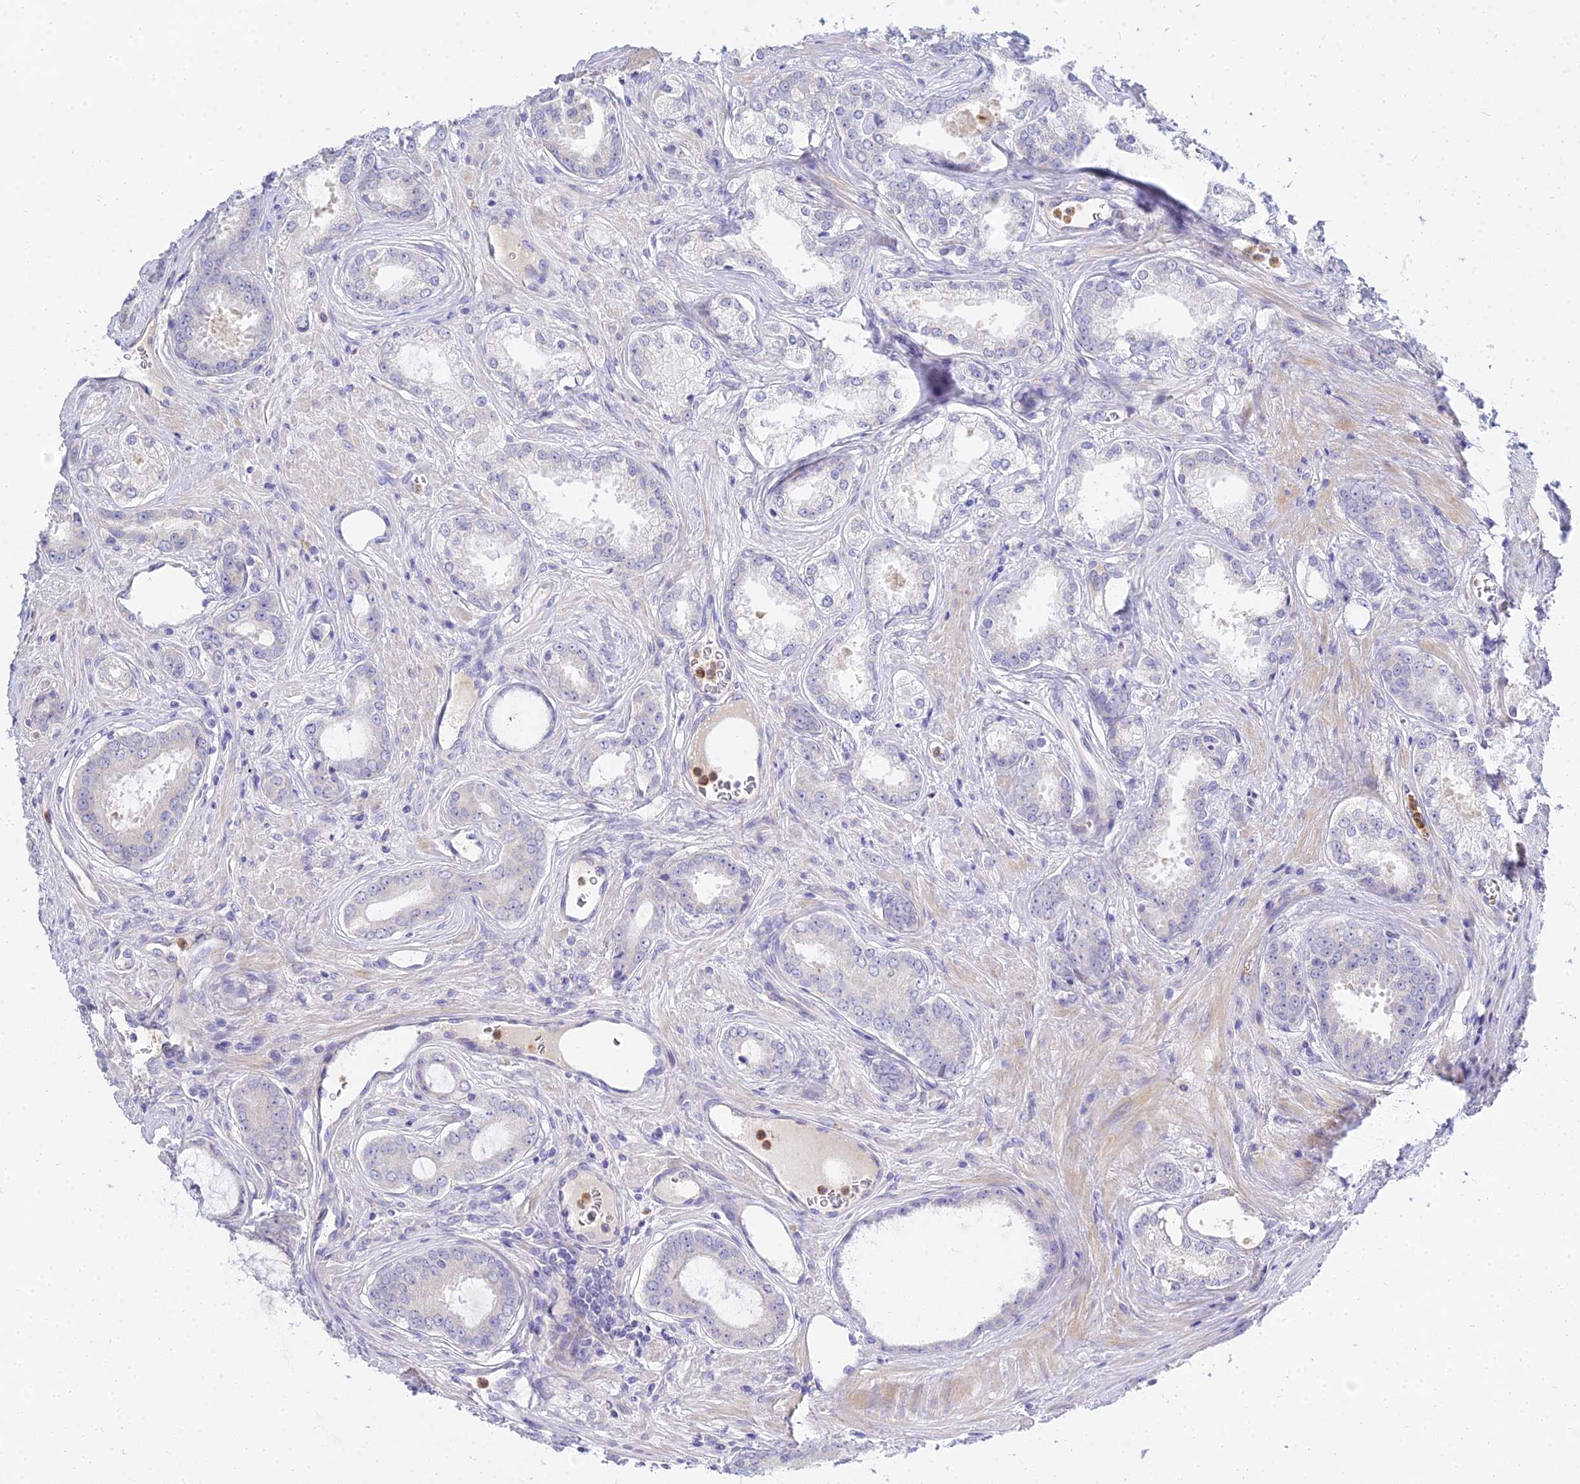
{"staining": {"intensity": "negative", "quantity": "none", "location": "none"}, "tissue": "prostate cancer", "cell_type": "Tumor cells", "image_type": "cancer", "snomed": [{"axis": "morphology", "description": "Adenocarcinoma, Low grade"}, {"axis": "topography", "description": "Prostate"}], "caption": "Prostate cancer stained for a protein using immunohistochemistry (IHC) displays no staining tumor cells.", "gene": "VWC2L", "patient": {"sex": "male", "age": 68}}